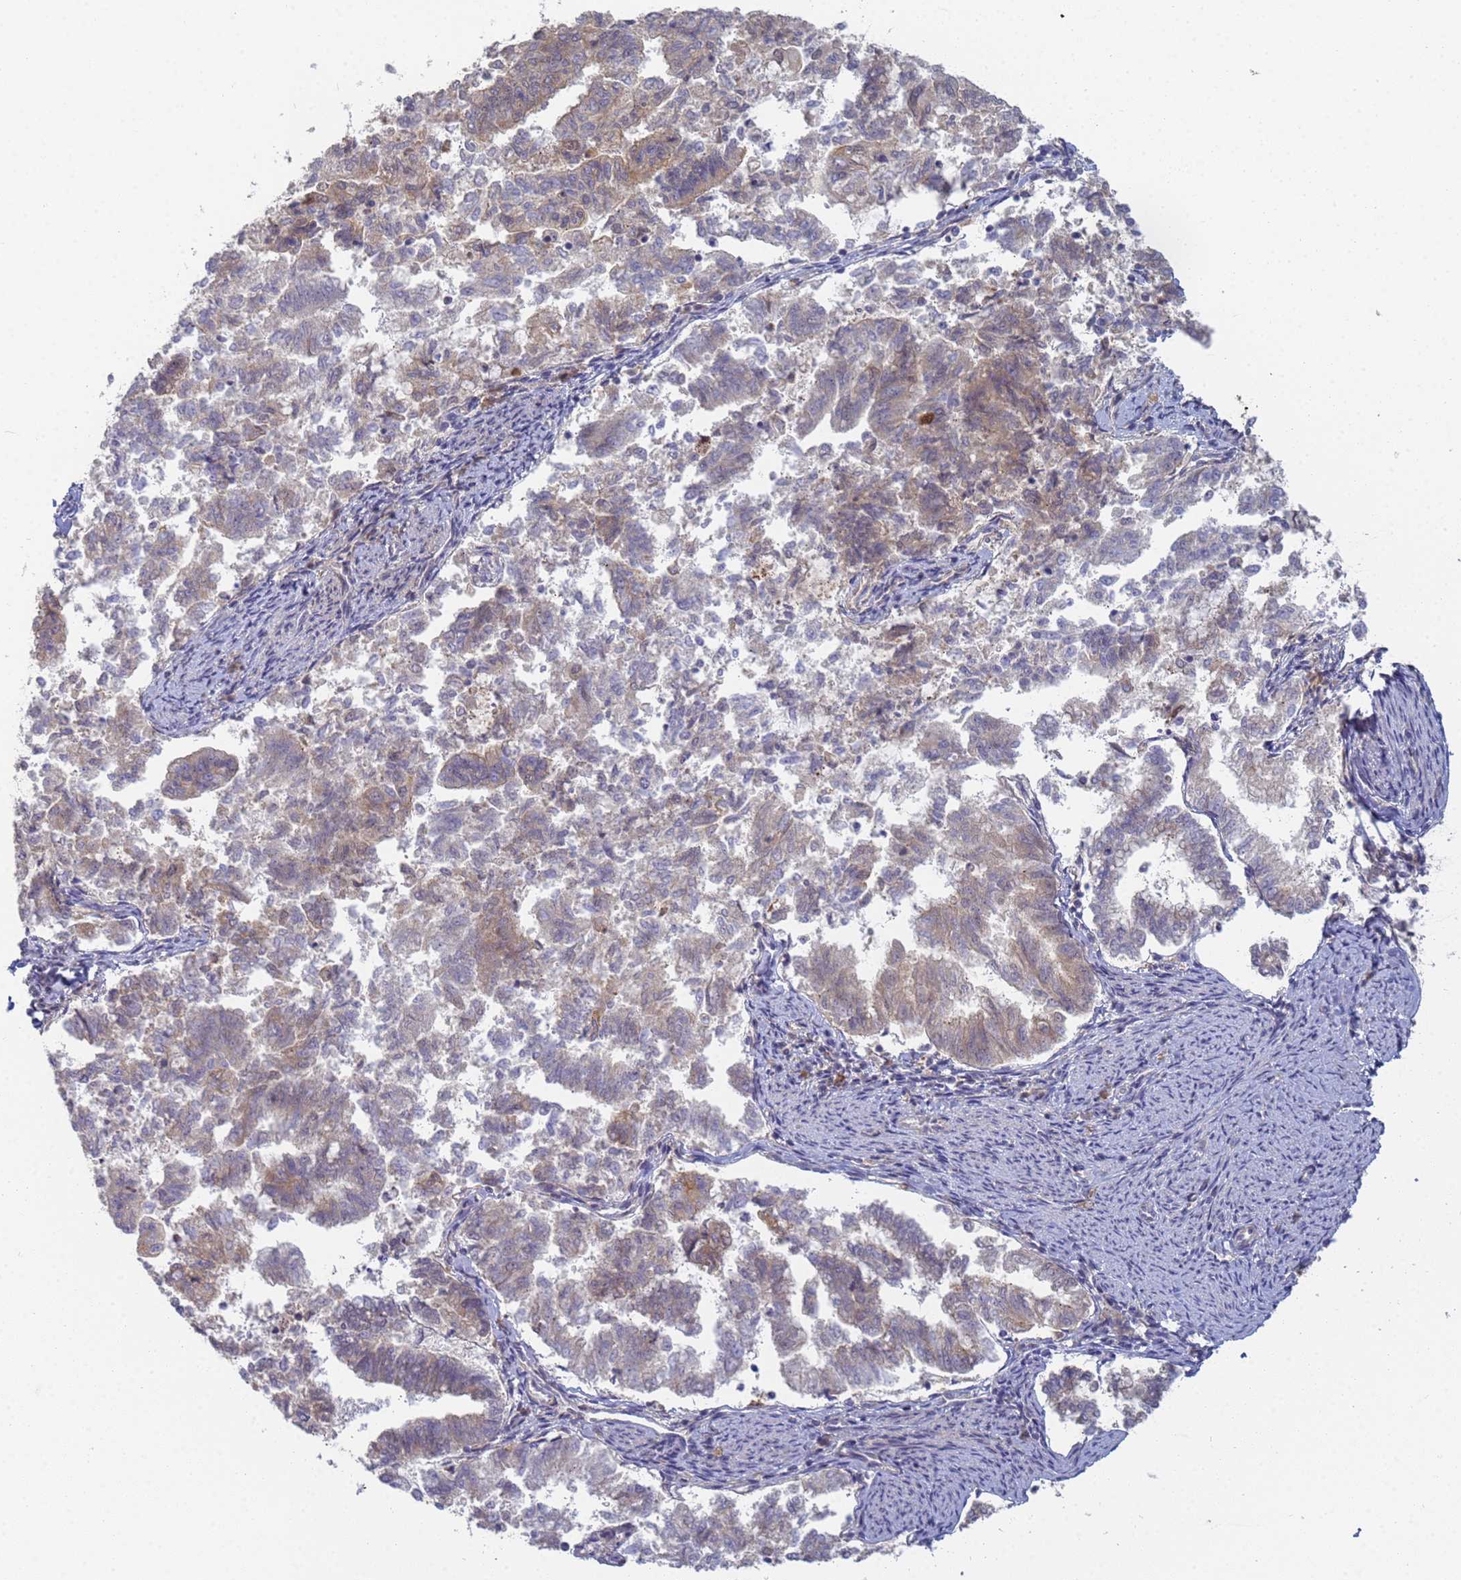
{"staining": {"intensity": "weak", "quantity": "<25%", "location": "cytoplasmic/membranous"}, "tissue": "endometrial cancer", "cell_type": "Tumor cells", "image_type": "cancer", "snomed": [{"axis": "morphology", "description": "Adenocarcinoma, NOS"}, {"axis": "topography", "description": "Endometrium"}], "caption": "The micrograph reveals no significant positivity in tumor cells of endometrial cancer.", "gene": "SHARPIN", "patient": {"sex": "female", "age": 79}}